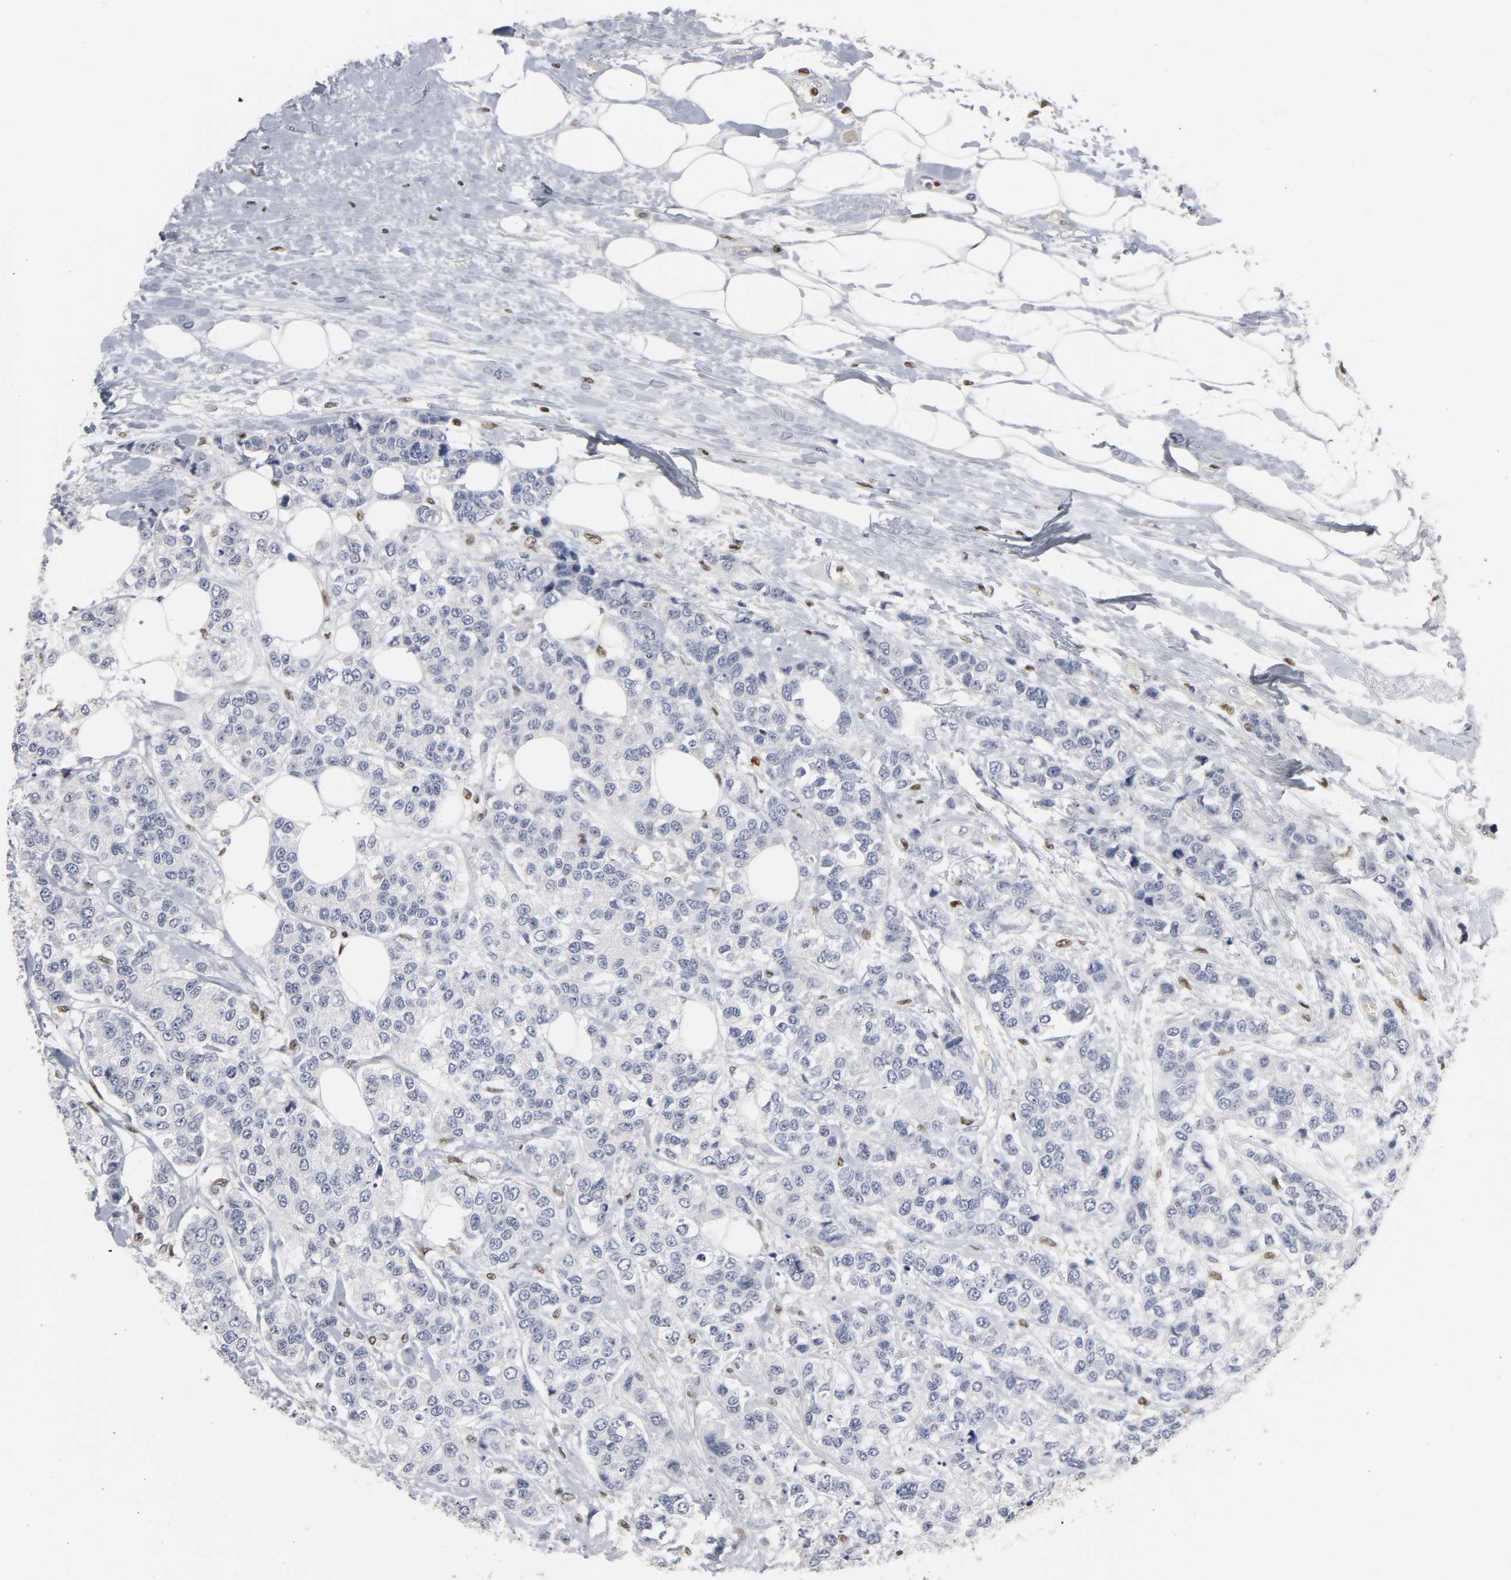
{"staining": {"intensity": "negative", "quantity": "none", "location": "none"}, "tissue": "breast cancer", "cell_type": "Tumor cells", "image_type": "cancer", "snomed": [{"axis": "morphology", "description": "Duct carcinoma"}, {"axis": "topography", "description": "Breast"}], "caption": "There is no significant positivity in tumor cells of breast intraductal carcinoma.", "gene": "SPI1", "patient": {"sex": "female", "age": 51}}